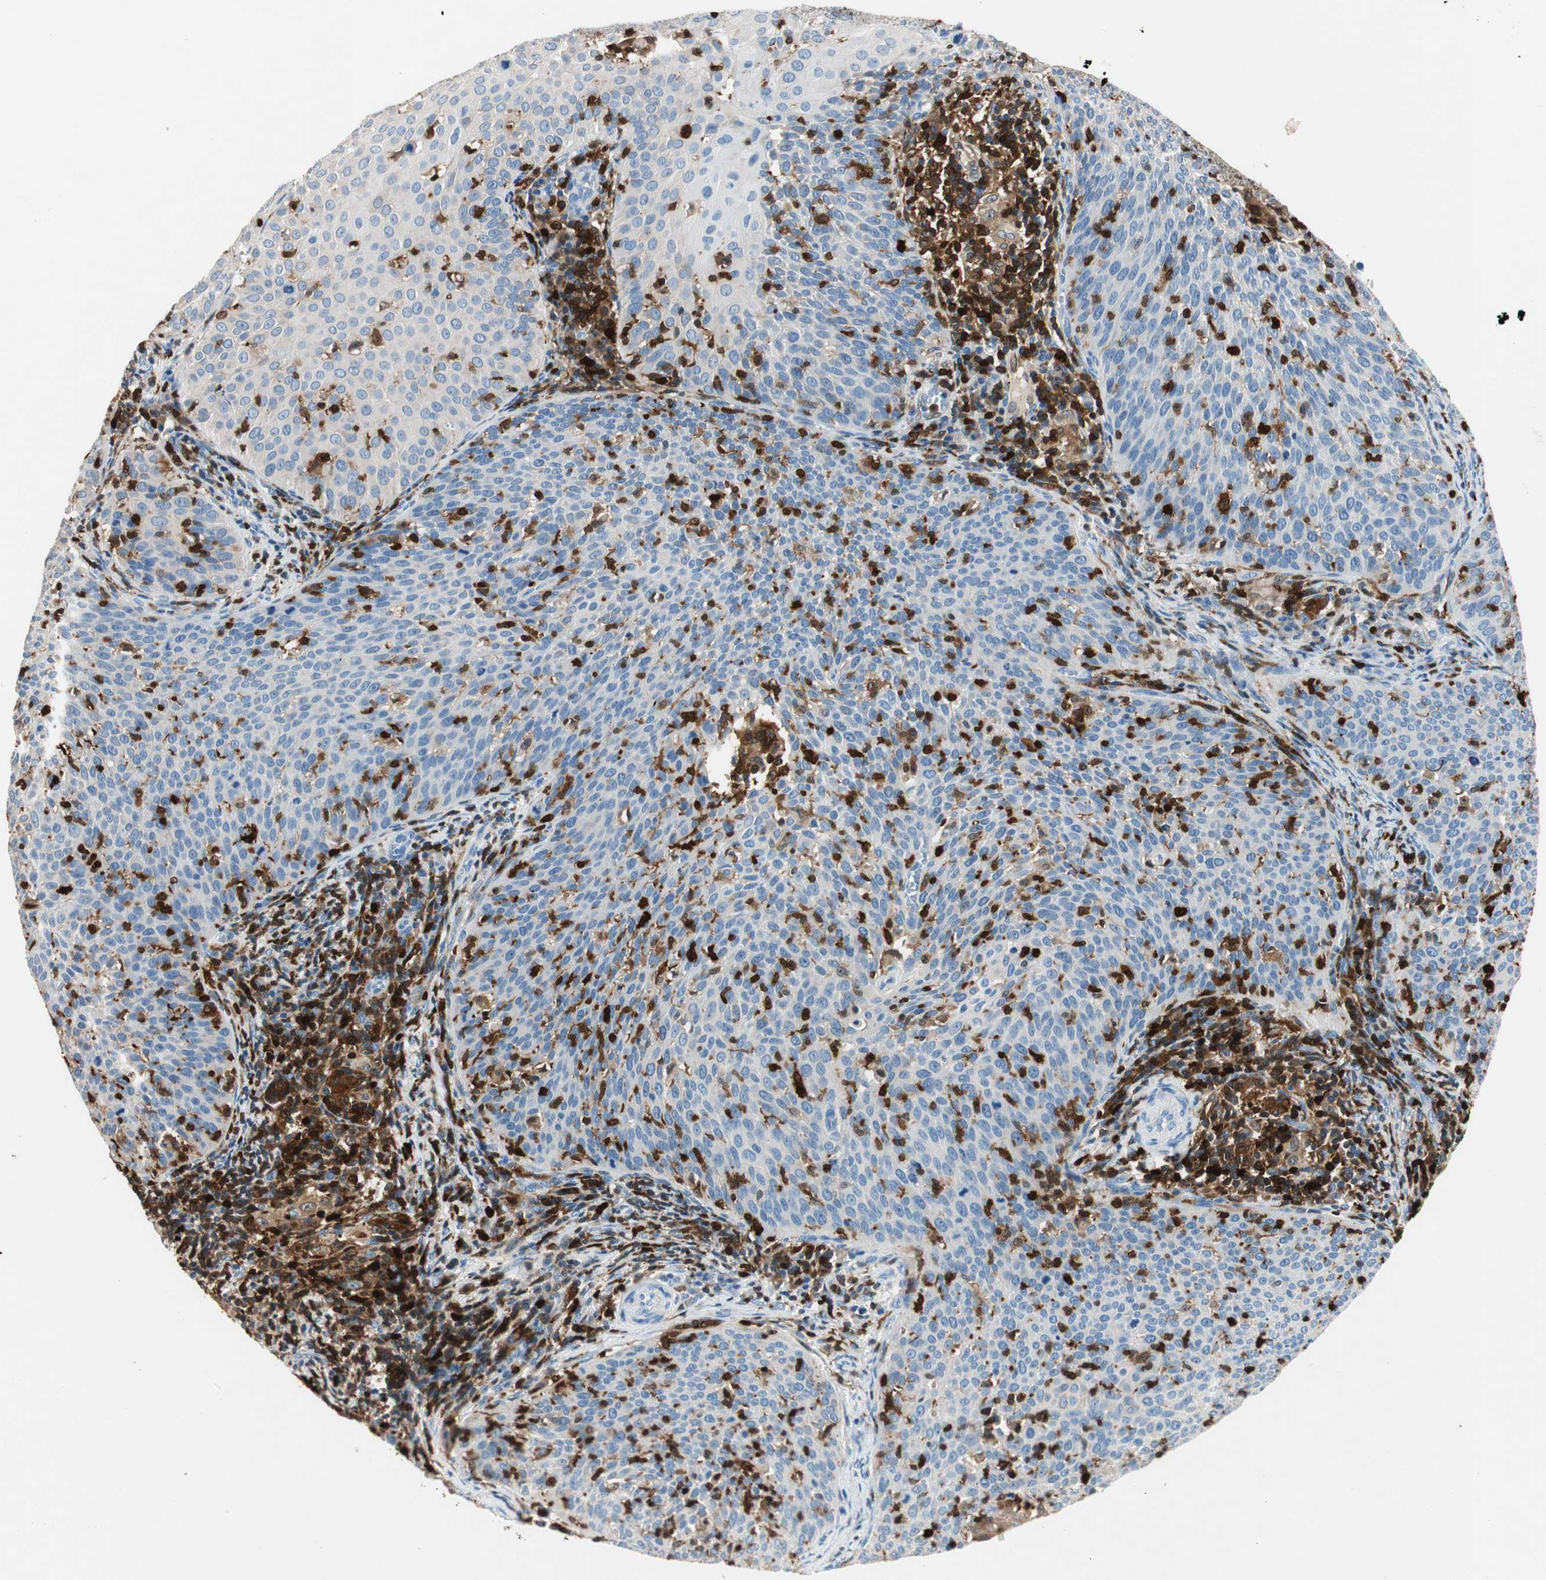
{"staining": {"intensity": "negative", "quantity": "none", "location": "none"}, "tissue": "cervical cancer", "cell_type": "Tumor cells", "image_type": "cancer", "snomed": [{"axis": "morphology", "description": "Squamous cell carcinoma, NOS"}, {"axis": "topography", "description": "Cervix"}], "caption": "This is an IHC image of cervical cancer (squamous cell carcinoma). There is no staining in tumor cells.", "gene": "COTL1", "patient": {"sex": "female", "age": 38}}